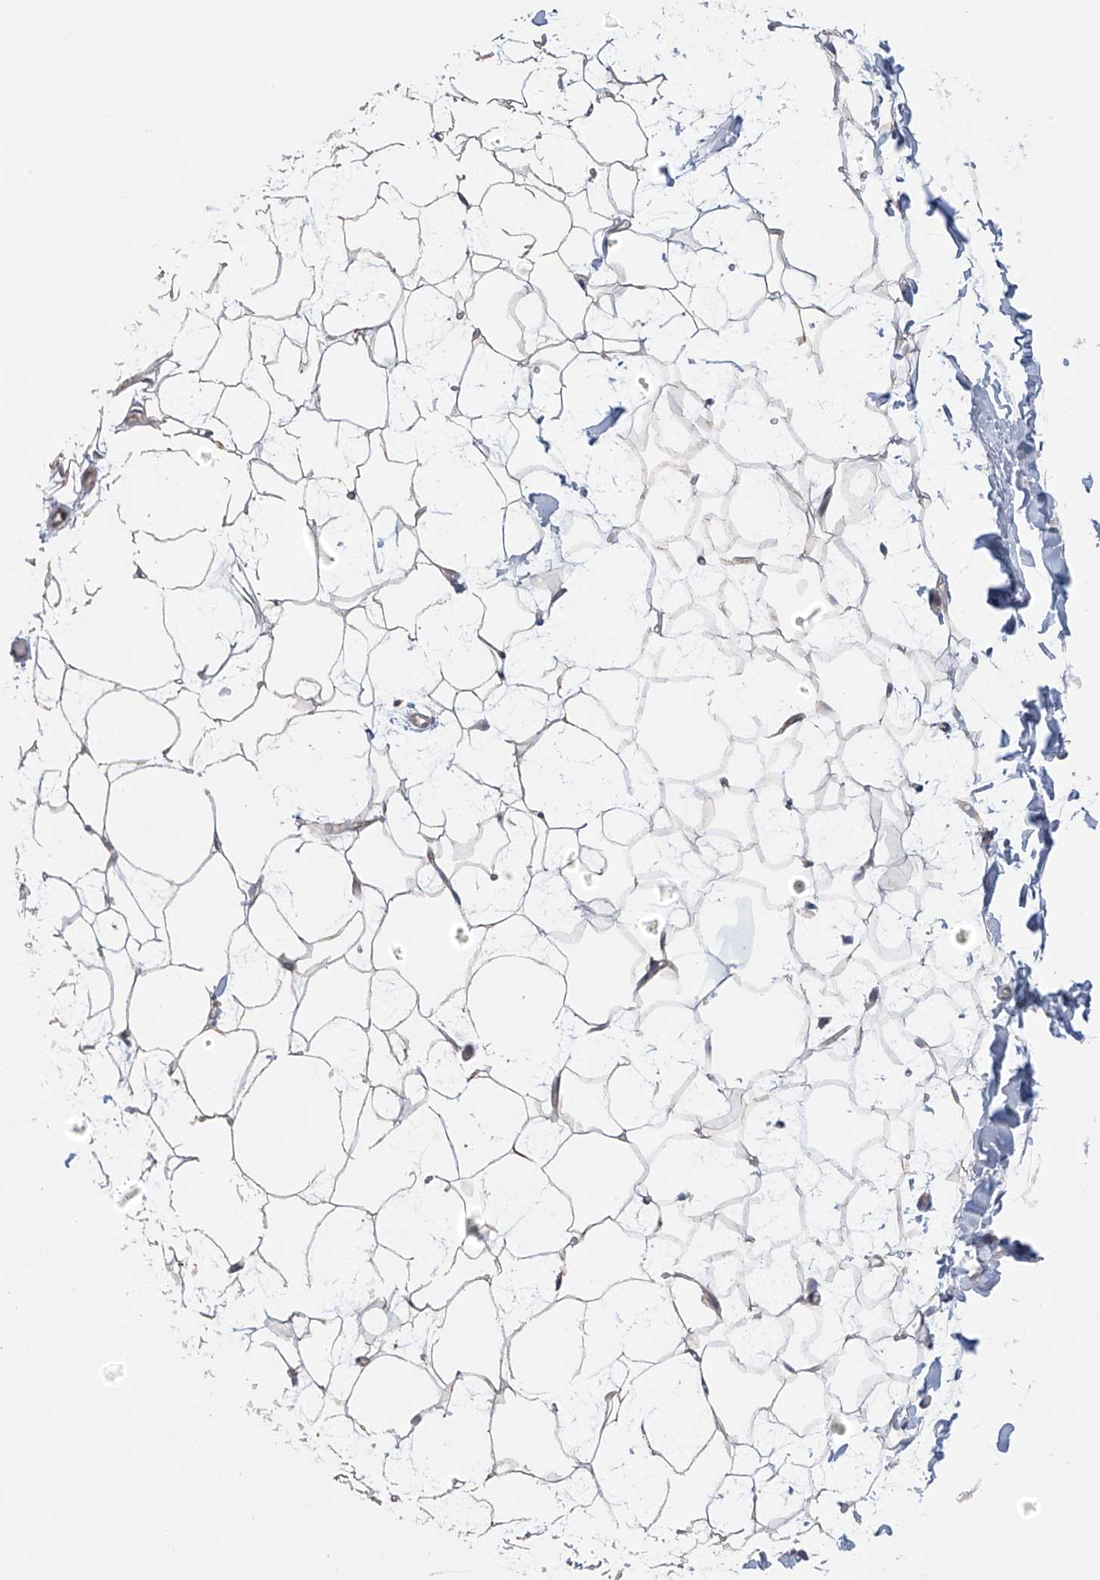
{"staining": {"intensity": "moderate", "quantity": ">75%", "location": "cytoplasmic/membranous"}, "tissue": "adipose tissue", "cell_type": "Adipocytes", "image_type": "normal", "snomed": [{"axis": "morphology", "description": "Normal tissue, NOS"}, {"axis": "topography", "description": "Breast"}], "caption": "Immunohistochemical staining of unremarkable human adipose tissue reveals medium levels of moderate cytoplasmic/membranous positivity in approximately >75% of adipocytes. Nuclei are stained in blue.", "gene": "SLCO4A1", "patient": {"sex": "female", "age": 23}}